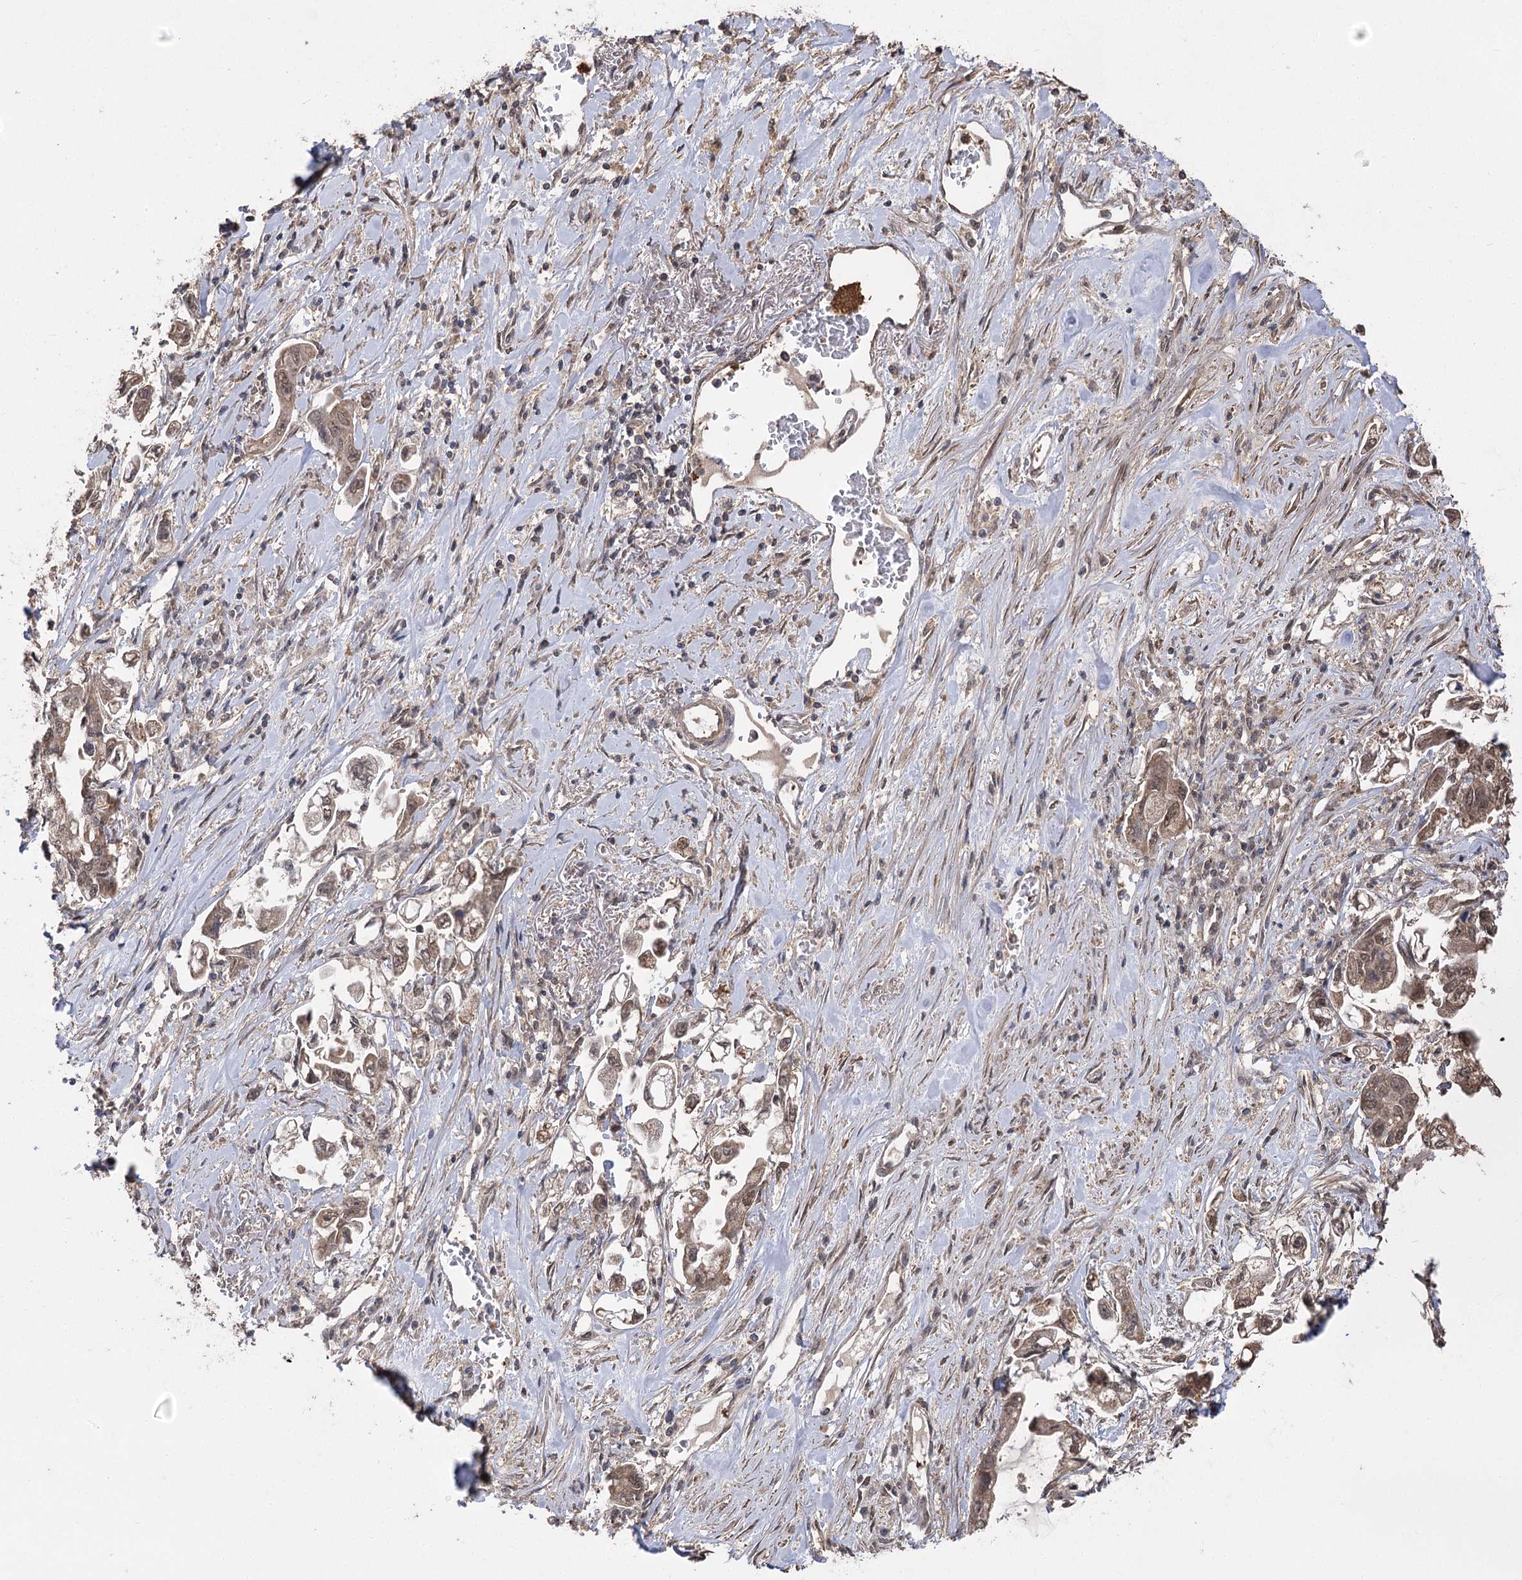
{"staining": {"intensity": "moderate", "quantity": ">75%", "location": "cytoplasmic/membranous,nuclear"}, "tissue": "stomach cancer", "cell_type": "Tumor cells", "image_type": "cancer", "snomed": [{"axis": "morphology", "description": "Adenocarcinoma, NOS"}, {"axis": "topography", "description": "Stomach"}], "caption": "Stomach adenocarcinoma tissue reveals moderate cytoplasmic/membranous and nuclear staining in about >75% of tumor cells", "gene": "TENM2", "patient": {"sex": "male", "age": 62}}